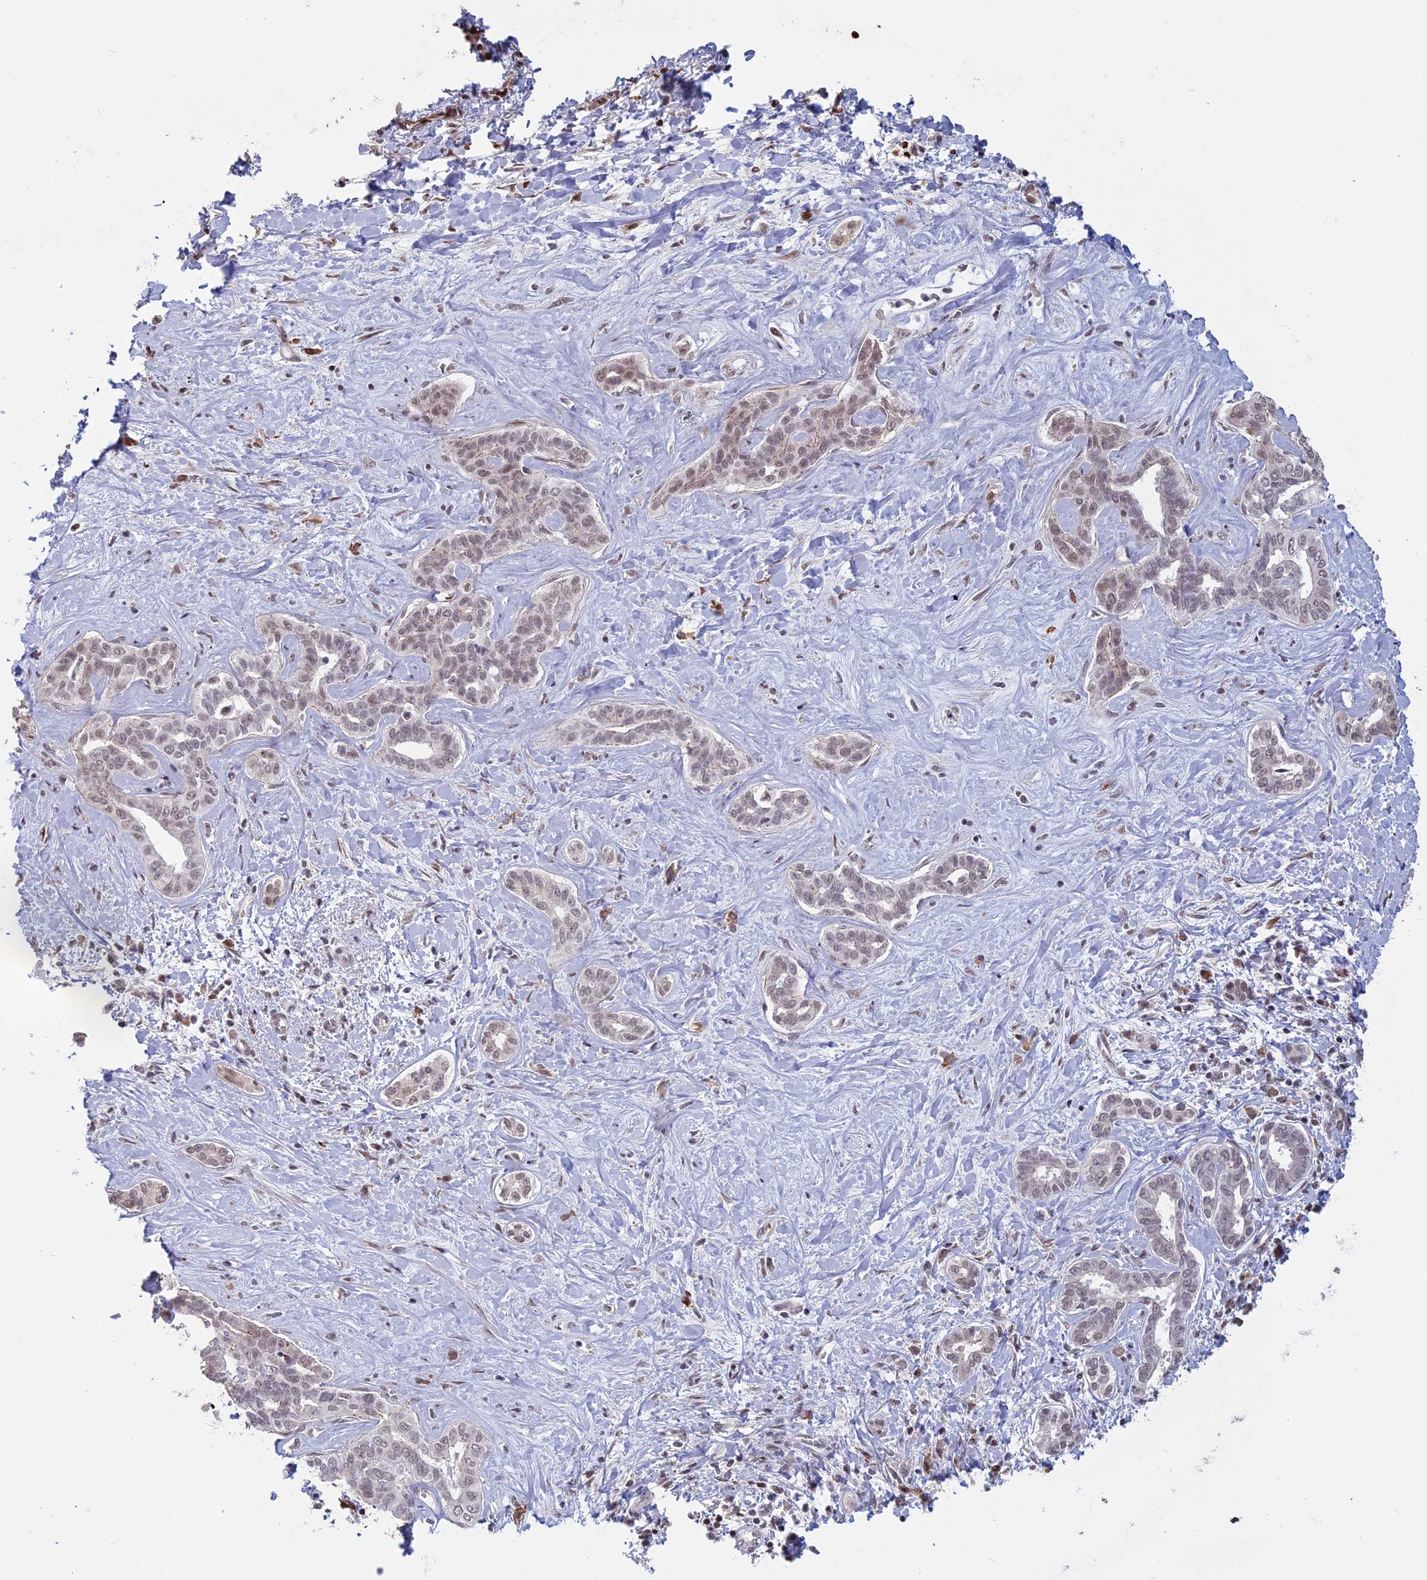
{"staining": {"intensity": "weak", "quantity": ">75%", "location": "nuclear"}, "tissue": "liver cancer", "cell_type": "Tumor cells", "image_type": "cancer", "snomed": [{"axis": "morphology", "description": "Cholangiocarcinoma"}, {"axis": "topography", "description": "Liver"}], "caption": "About >75% of tumor cells in liver cancer (cholangiocarcinoma) demonstrate weak nuclear protein expression as visualized by brown immunohistochemical staining.", "gene": "MFAP1", "patient": {"sex": "female", "age": 77}}